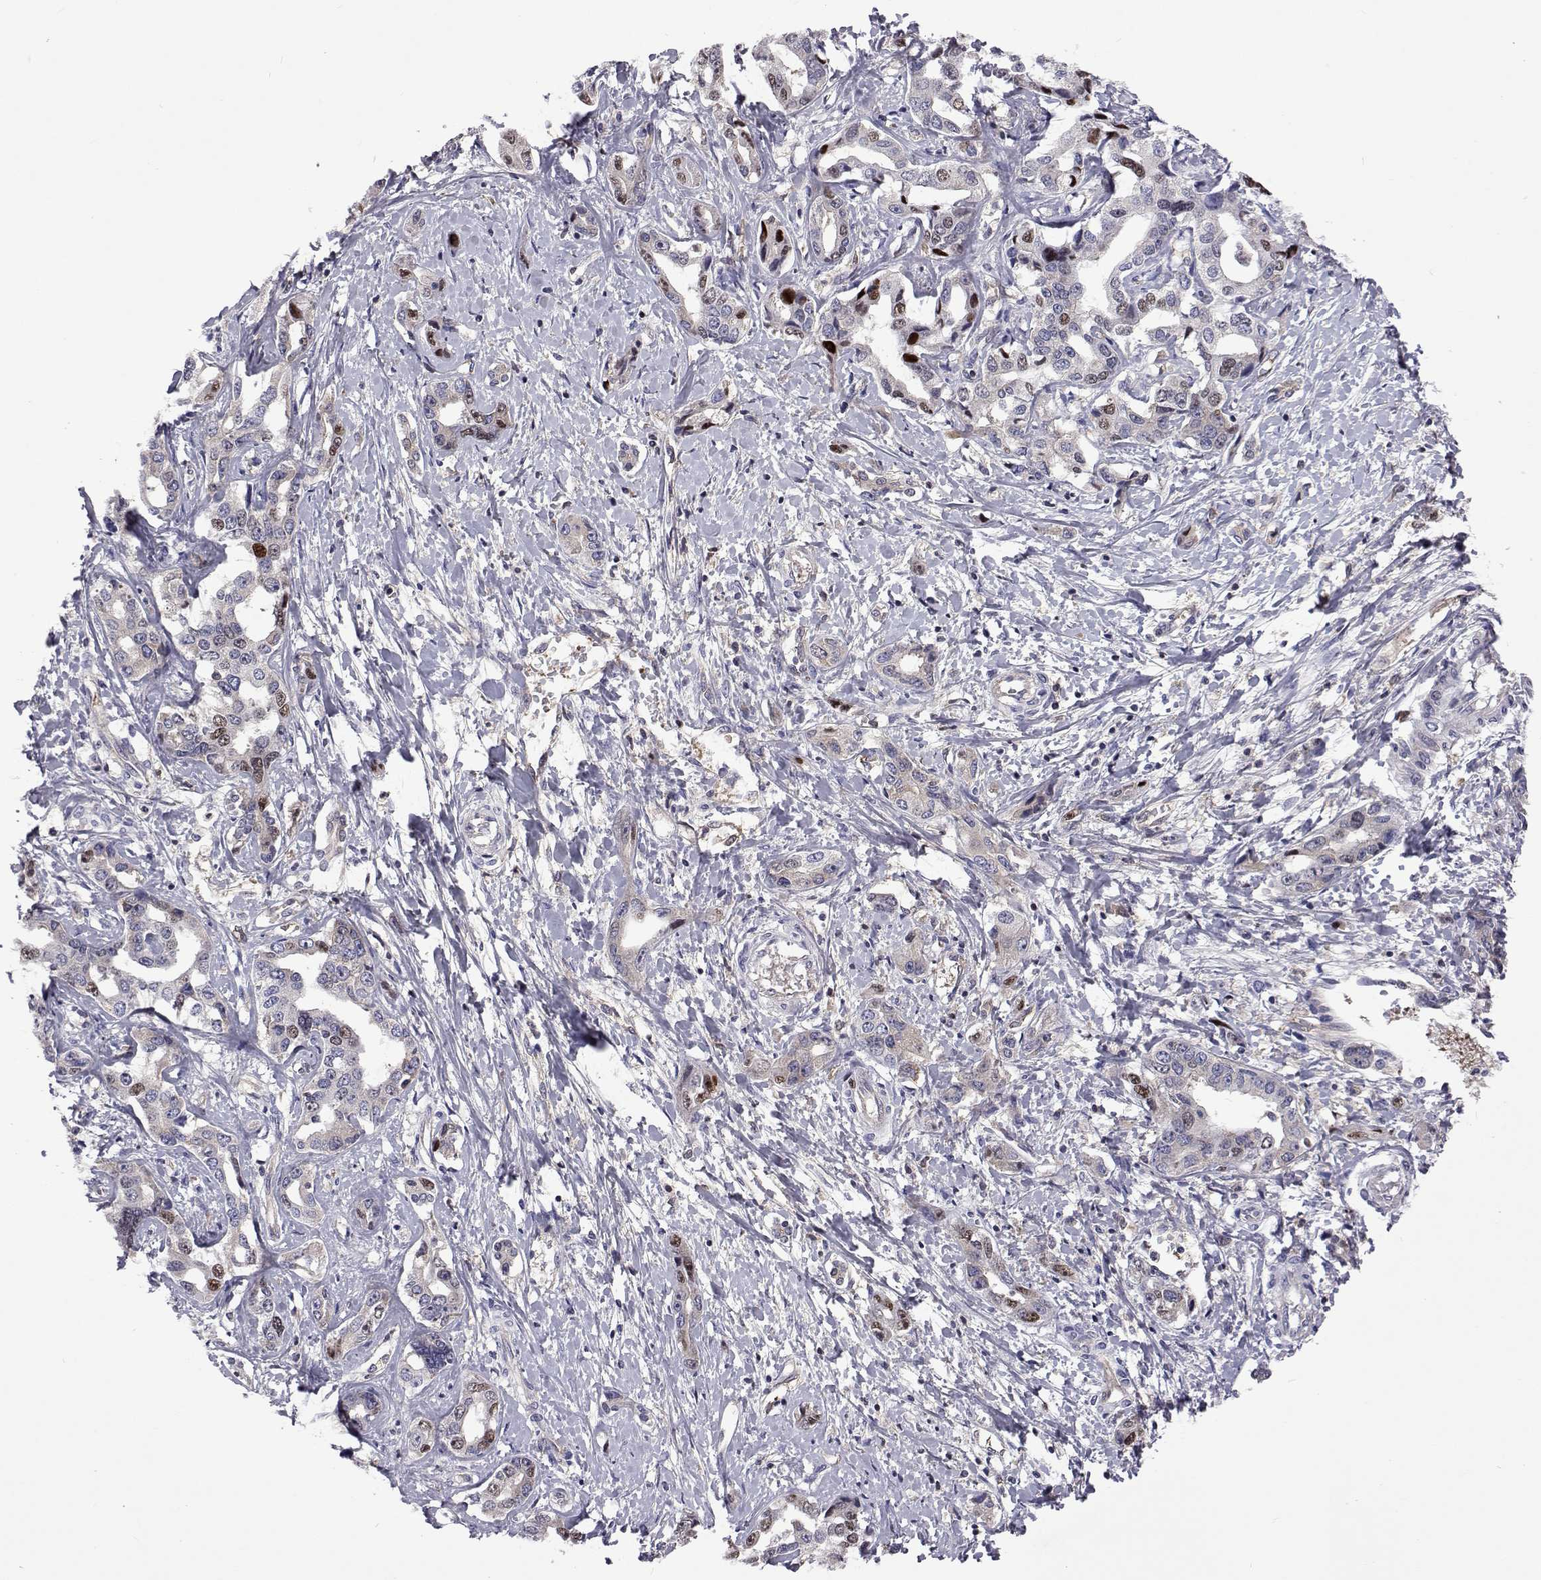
{"staining": {"intensity": "weak", "quantity": "<25%", "location": "nuclear"}, "tissue": "liver cancer", "cell_type": "Tumor cells", "image_type": "cancer", "snomed": [{"axis": "morphology", "description": "Cholangiocarcinoma"}, {"axis": "topography", "description": "Liver"}], "caption": "There is no significant staining in tumor cells of liver cholangiocarcinoma.", "gene": "TCF15", "patient": {"sex": "male", "age": 59}}